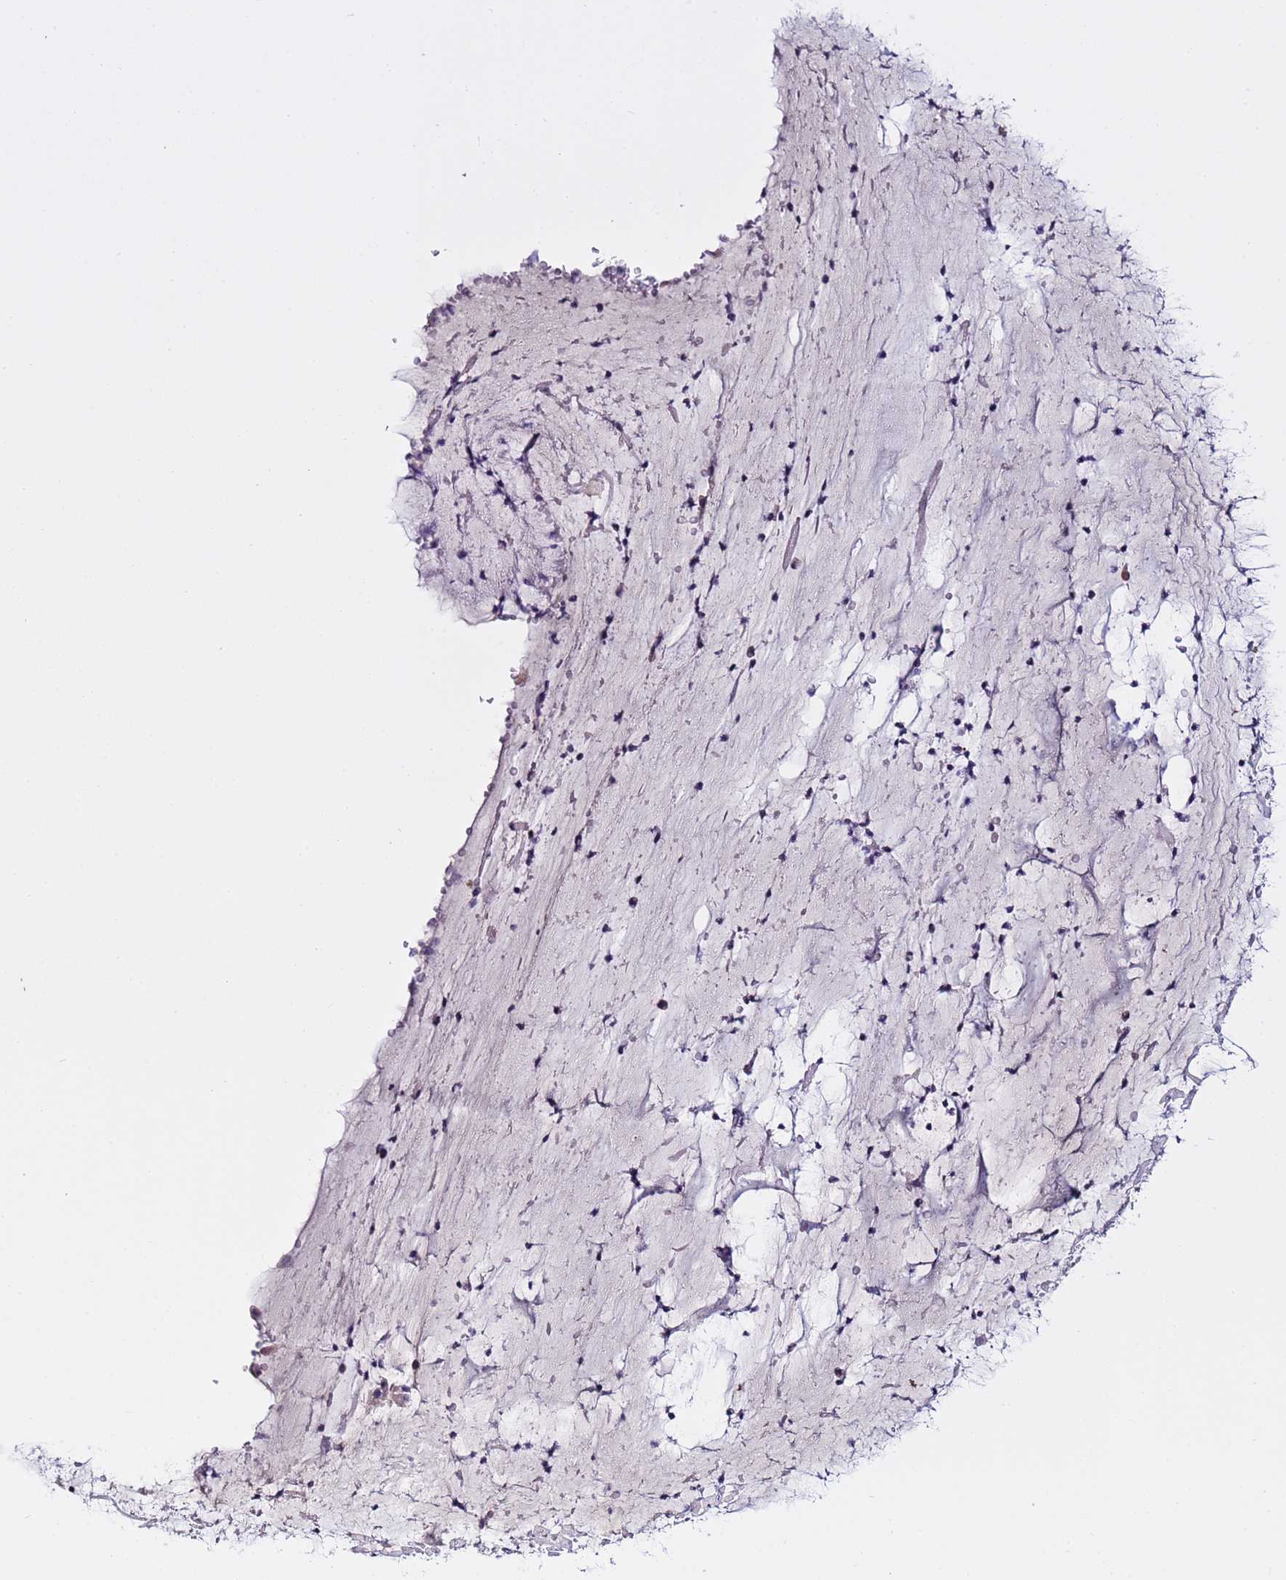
{"staining": {"intensity": "negative", "quantity": "none", "location": "none"}, "tissue": "adipose tissue", "cell_type": "Adipocytes", "image_type": "normal", "snomed": [{"axis": "morphology", "description": "Normal tissue, NOS"}, {"axis": "topography", "description": "Lymph node"}, {"axis": "topography", "description": "Cartilage tissue"}, {"axis": "topography", "description": "Bronchus"}], "caption": "Immunohistochemistry photomicrograph of unremarkable adipose tissue stained for a protein (brown), which reveals no expression in adipocytes. Brightfield microscopy of immunohistochemistry (IHC) stained with DAB (brown) and hematoxylin (blue), captured at high magnification.", "gene": "IGSF11", "patient": {"sex": "male", "age": 63}}